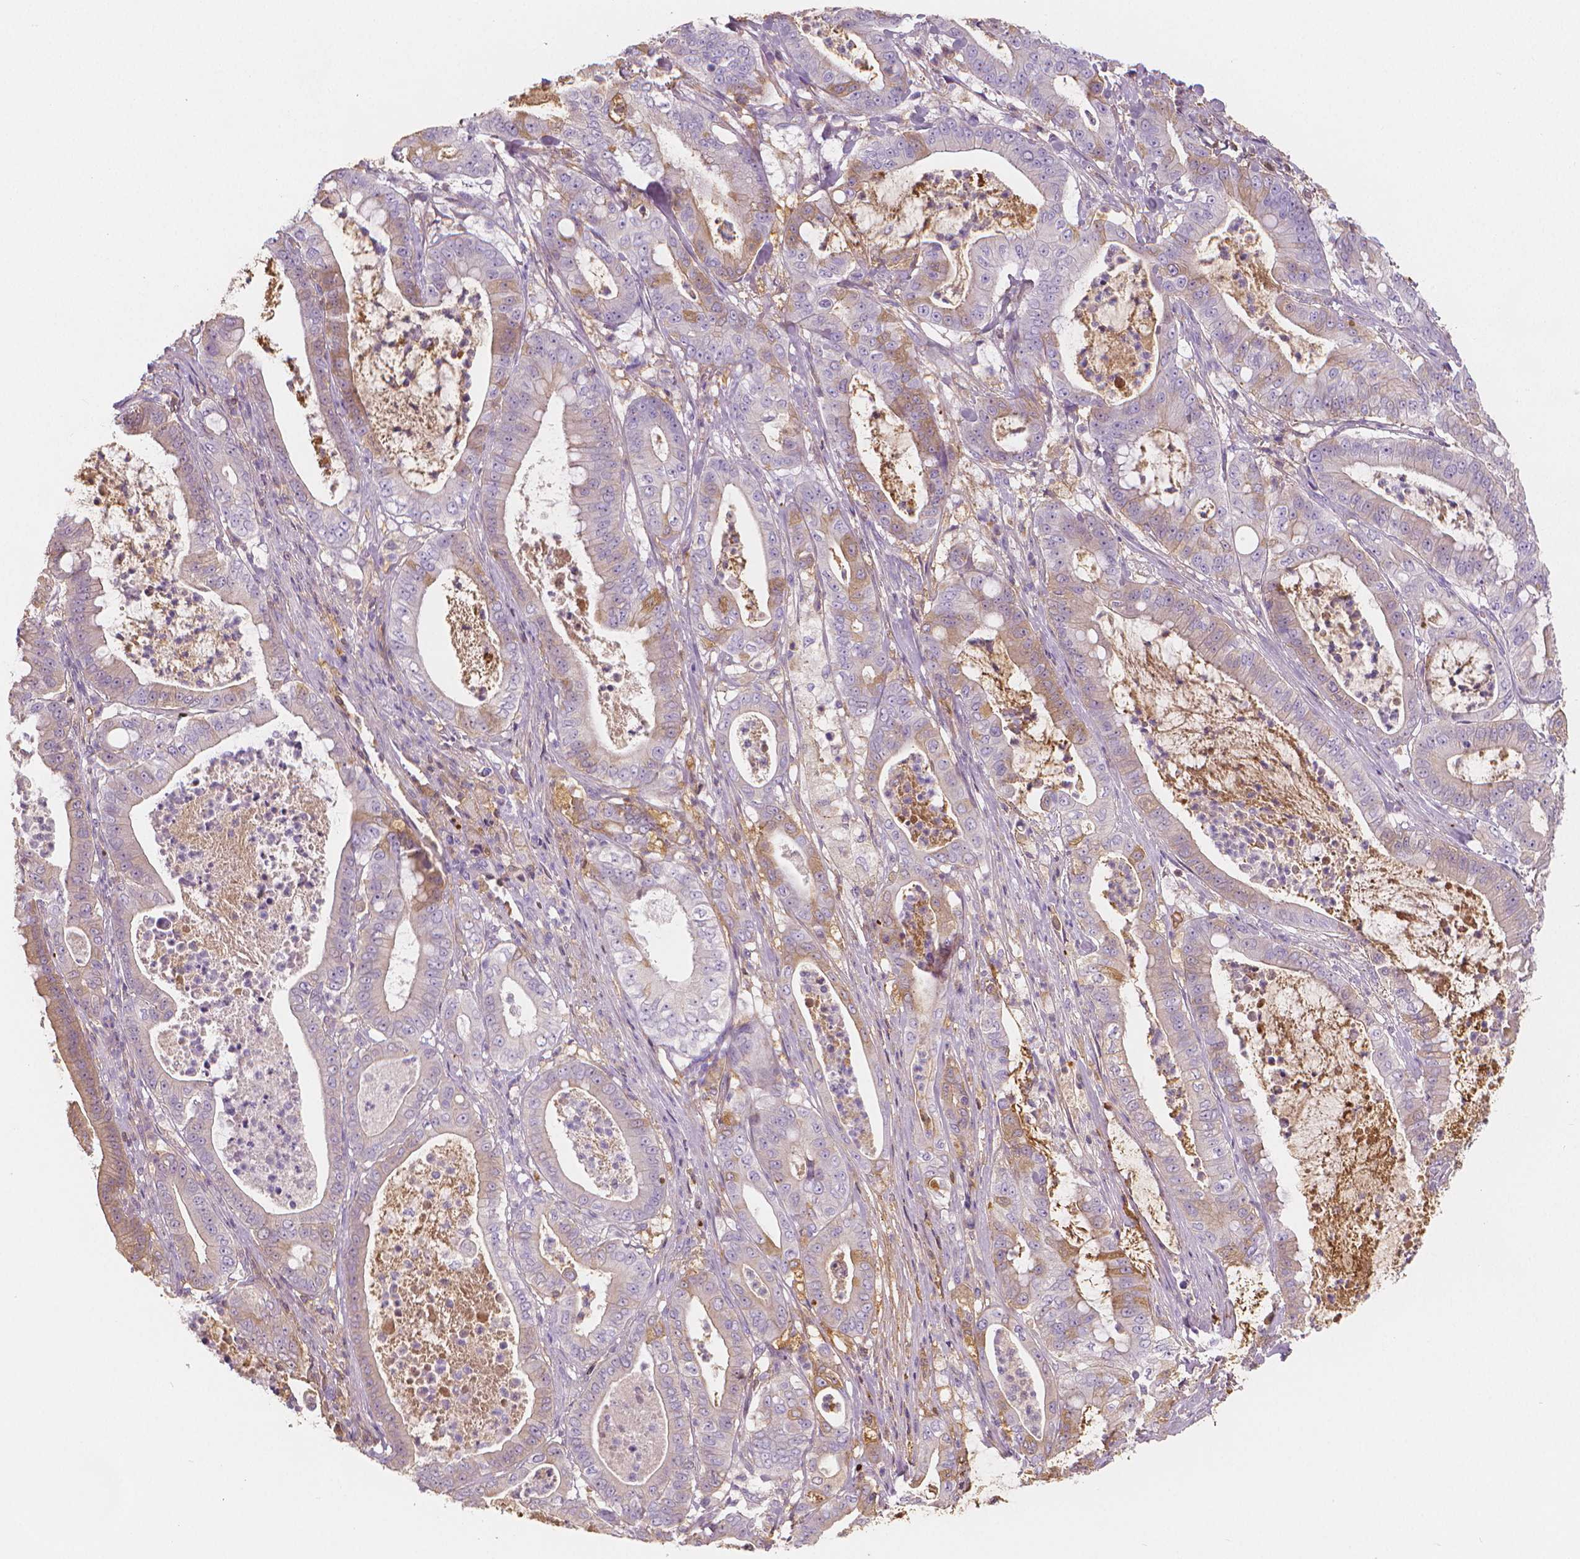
{"staining": {"intensity": "weak", "quantity": "<25%", "location": "cytoplasmic/membranous"}, "tissue": "pancreatic cancer", "cell_type": "Tumor cells", "image_type": "cancer", "snomed": [{"axis": "morphology", "description": "Adenocarcinoma, NOS"}, {"axis": "topography", "description": "Pancreas"}], "caption": "This is an immunohistochemistry micrograph of pancreatic adenocarcinoma. There is no staining in tumor cells.", "gene": "APOA4", "patient": {"sex": "male", "age": 71}}